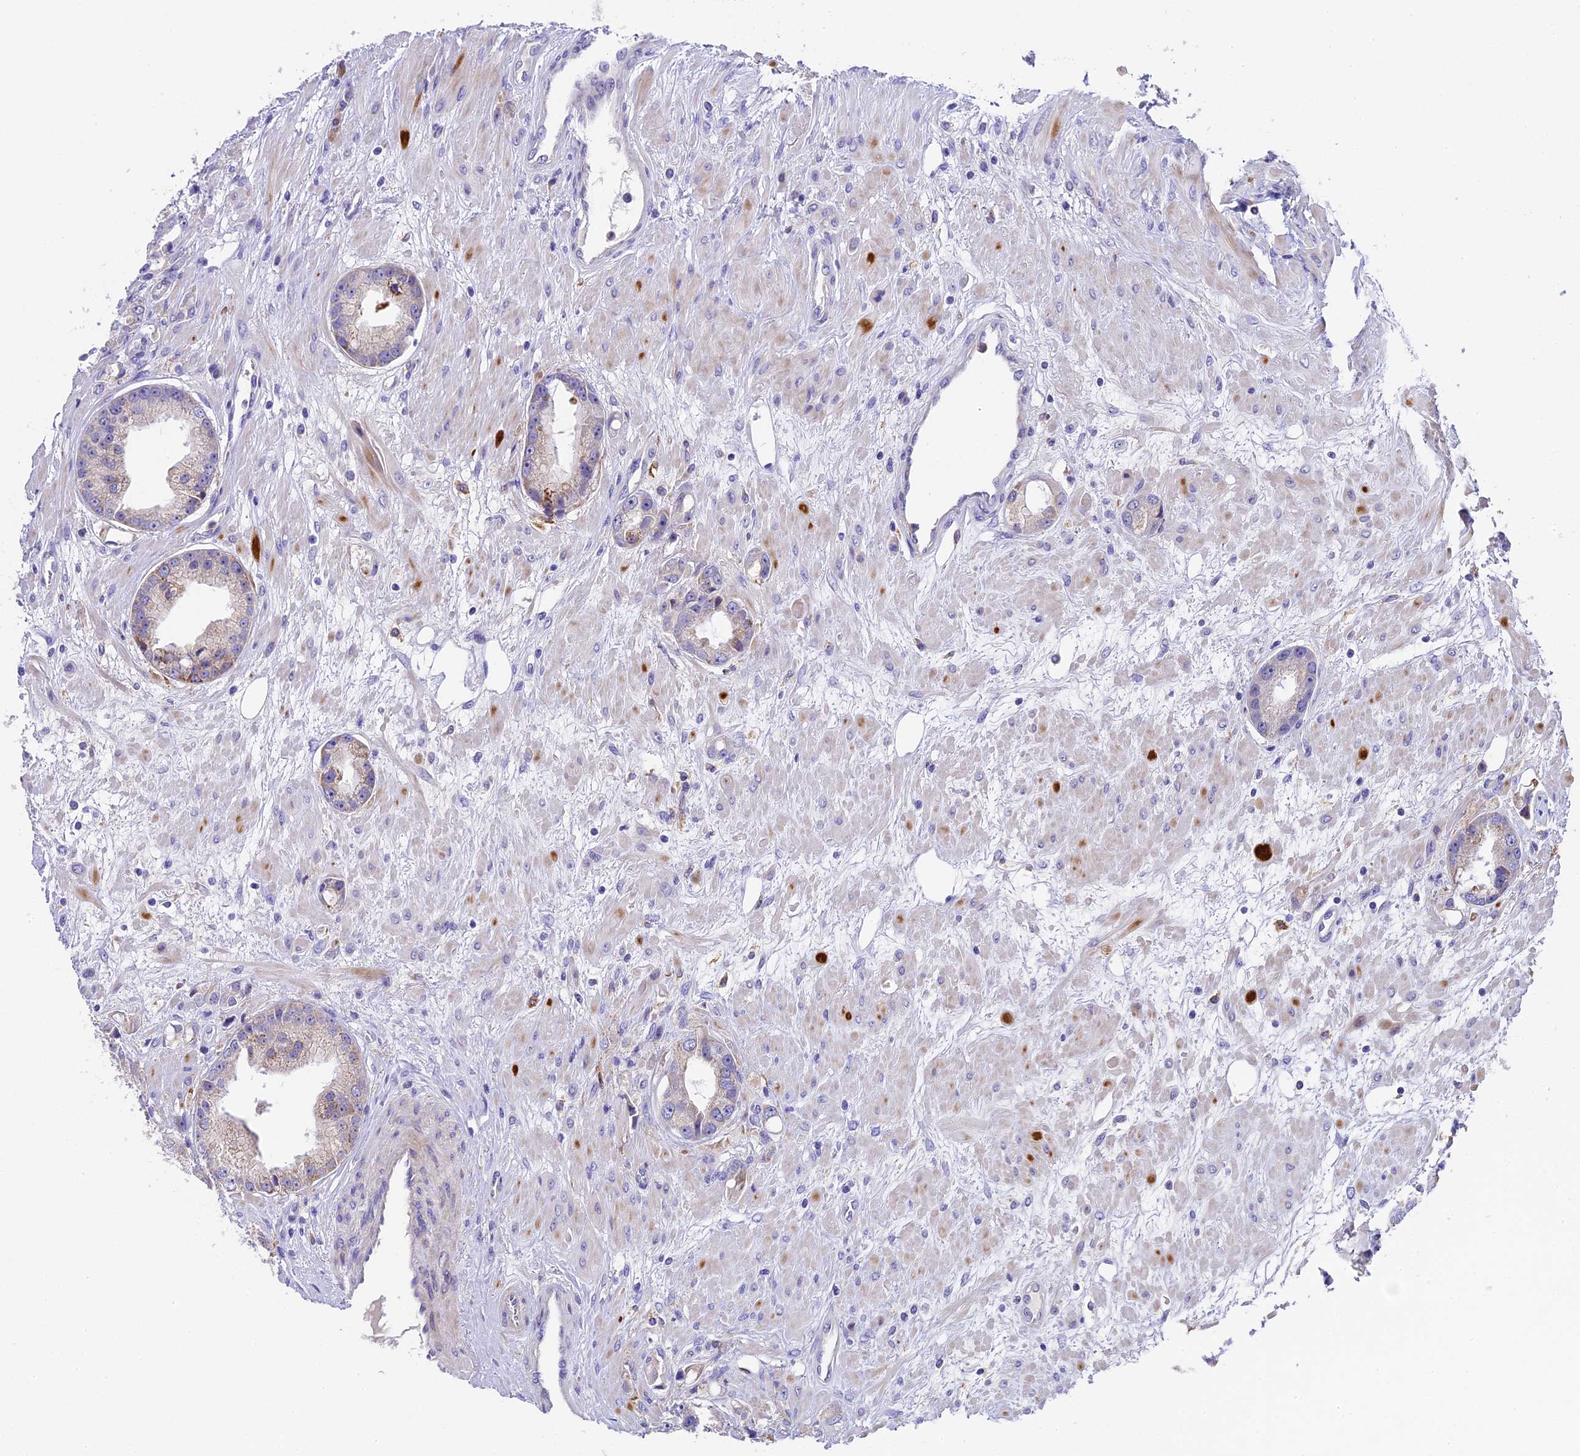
{"staining": {"intensity": "negative", "quantity": "none", "location": "none"}, "tissue": "prostate cancer", "cell_type": "Tumor cells", "image_type": "cancer", "snomed": [{"axis": "morphology", "description": "Adenocarcinoma, Low grade"}, {"axis": "topography", "description": "Prostate"}], "caption": "Histopathology image shows no significant protein staining in tumor cells of low-grade adenocarcinoma (prostate).", "gene": "NOD2", "patient": {"sex": "male", "age": 67}}